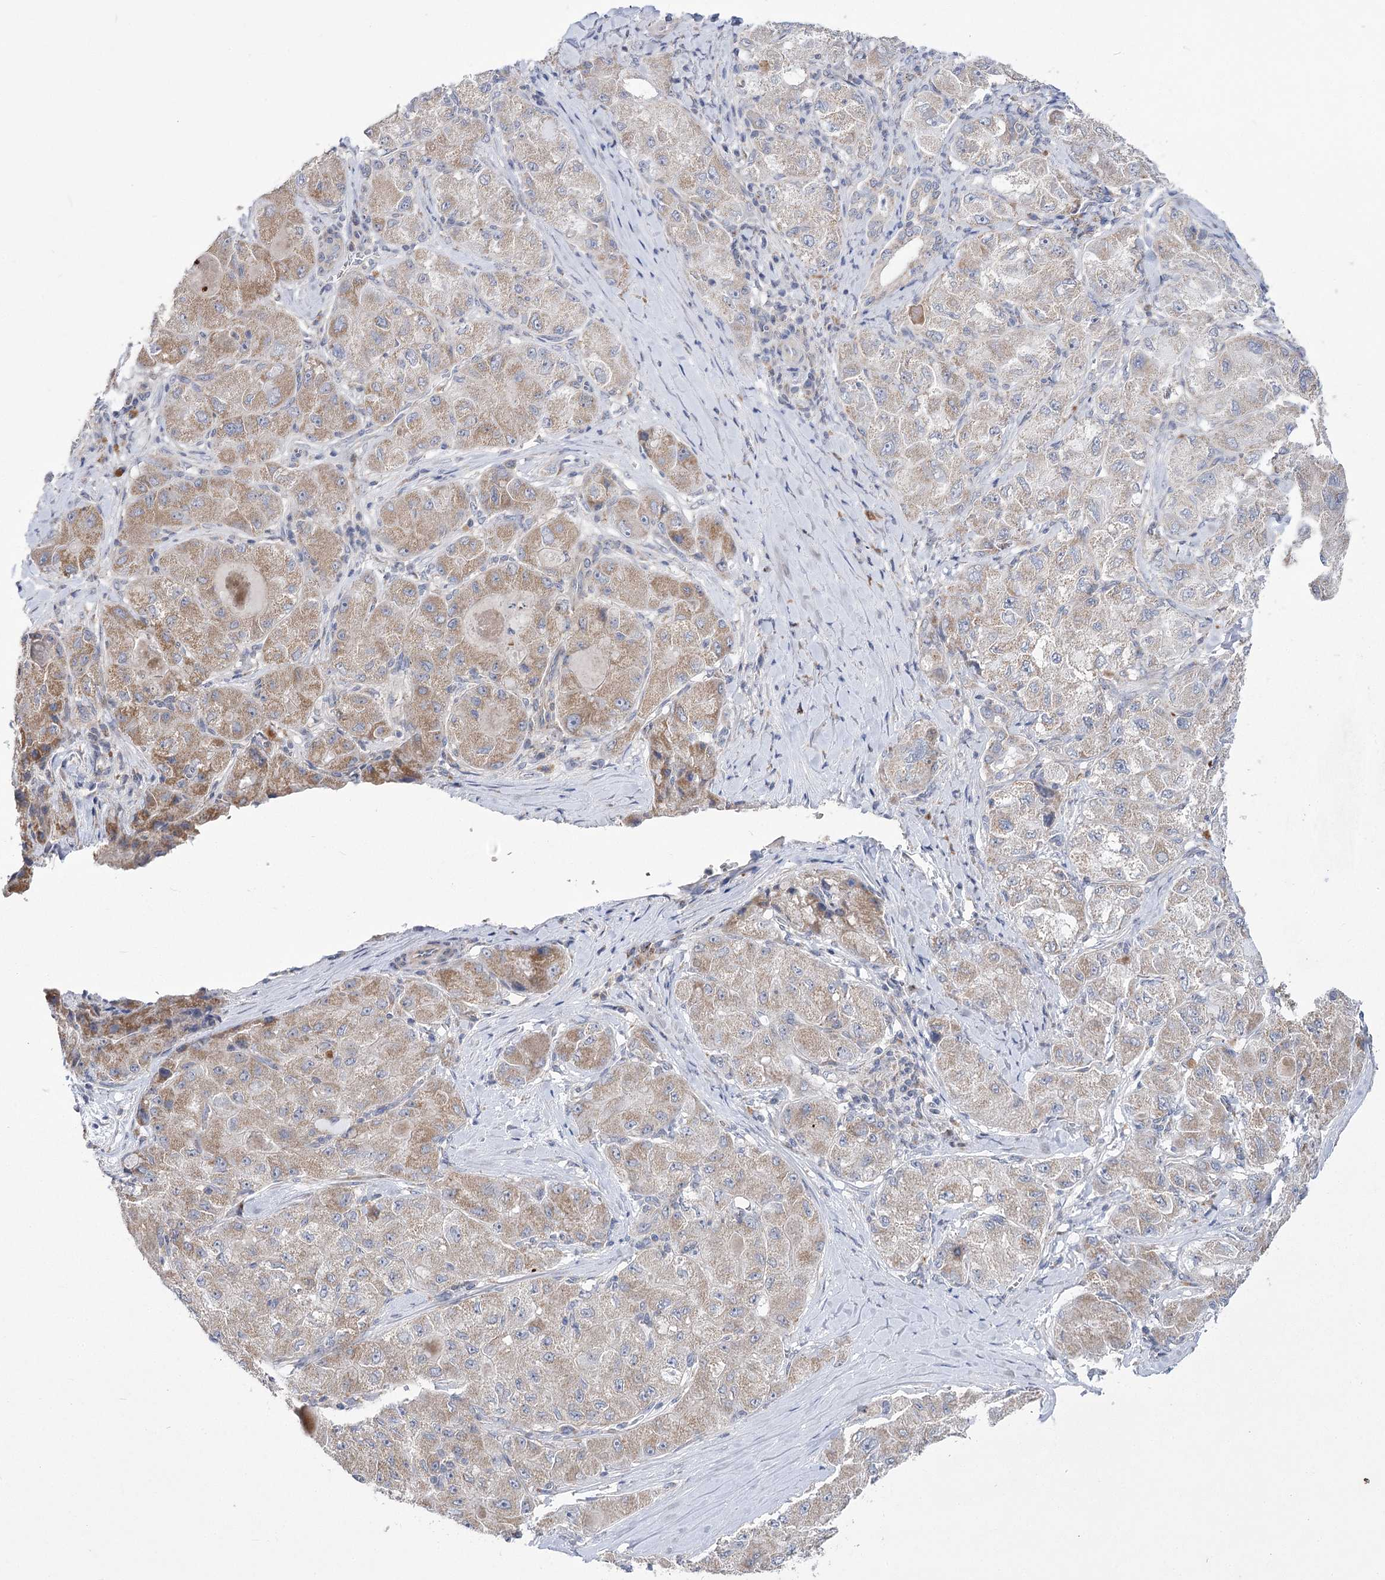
{"staining": {"intensity": "weak", "quantity": "25%-75%", "location": "cytoplasmic/membranous"}, "tissue": "liver cancer", "cell_type": "Tumor cells", "image_type": "cancer", "snomed": [{"axis": "morphology", "description": "Carcinoma, Hepatocellular, NOS"}, {"axis": "topography", "description": "Liver"}], "caption": "This is a micrograph of immunohistochemistry staining of liver hepatocellular carcinoma, which shows weak staining in the cytoplasmic/membranous of tumor cells.", "gene": "PDHB", "patient": {"sex": "male", "age": 80}}